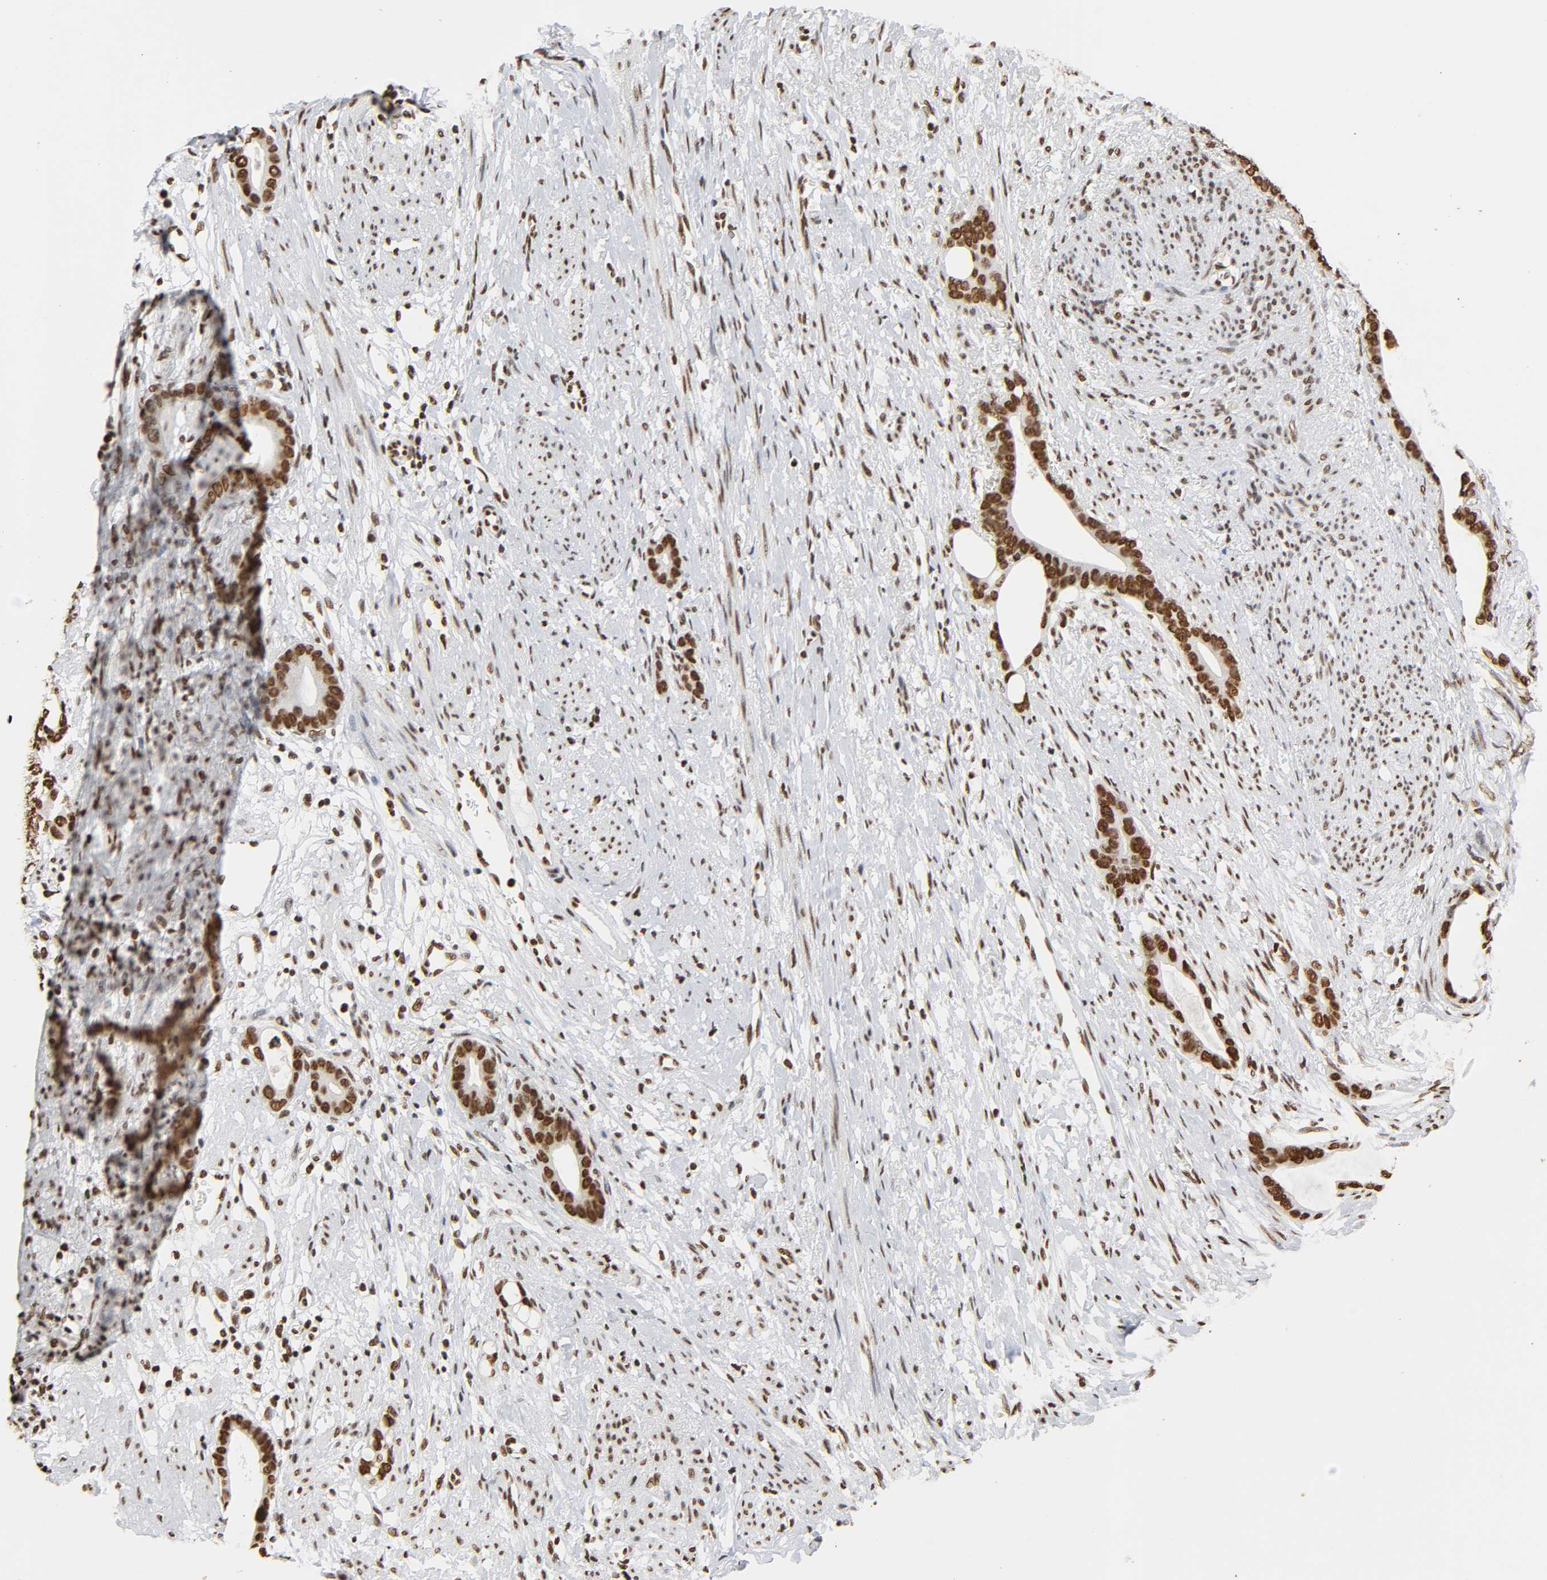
{"staining": {"intensity": "strong", "quantity": ">75%", "location": "nuclear"}, "tissue": "stomach cancer", "cell_type": "Tumor cells", "image_type": "cancer", "snomed": [{"axis": "morphology", "description": "Adenocarcinoma, NOS"}, {"axis": "topography", "description": "Stomach"}], "caption": "Immunohistochemical staining of stomach cancer reveals strong nuclear protein staining in about >75% of tumor cells.", "gene": "HNRNPC", "patient": {"sex": "female", "age": 75}}